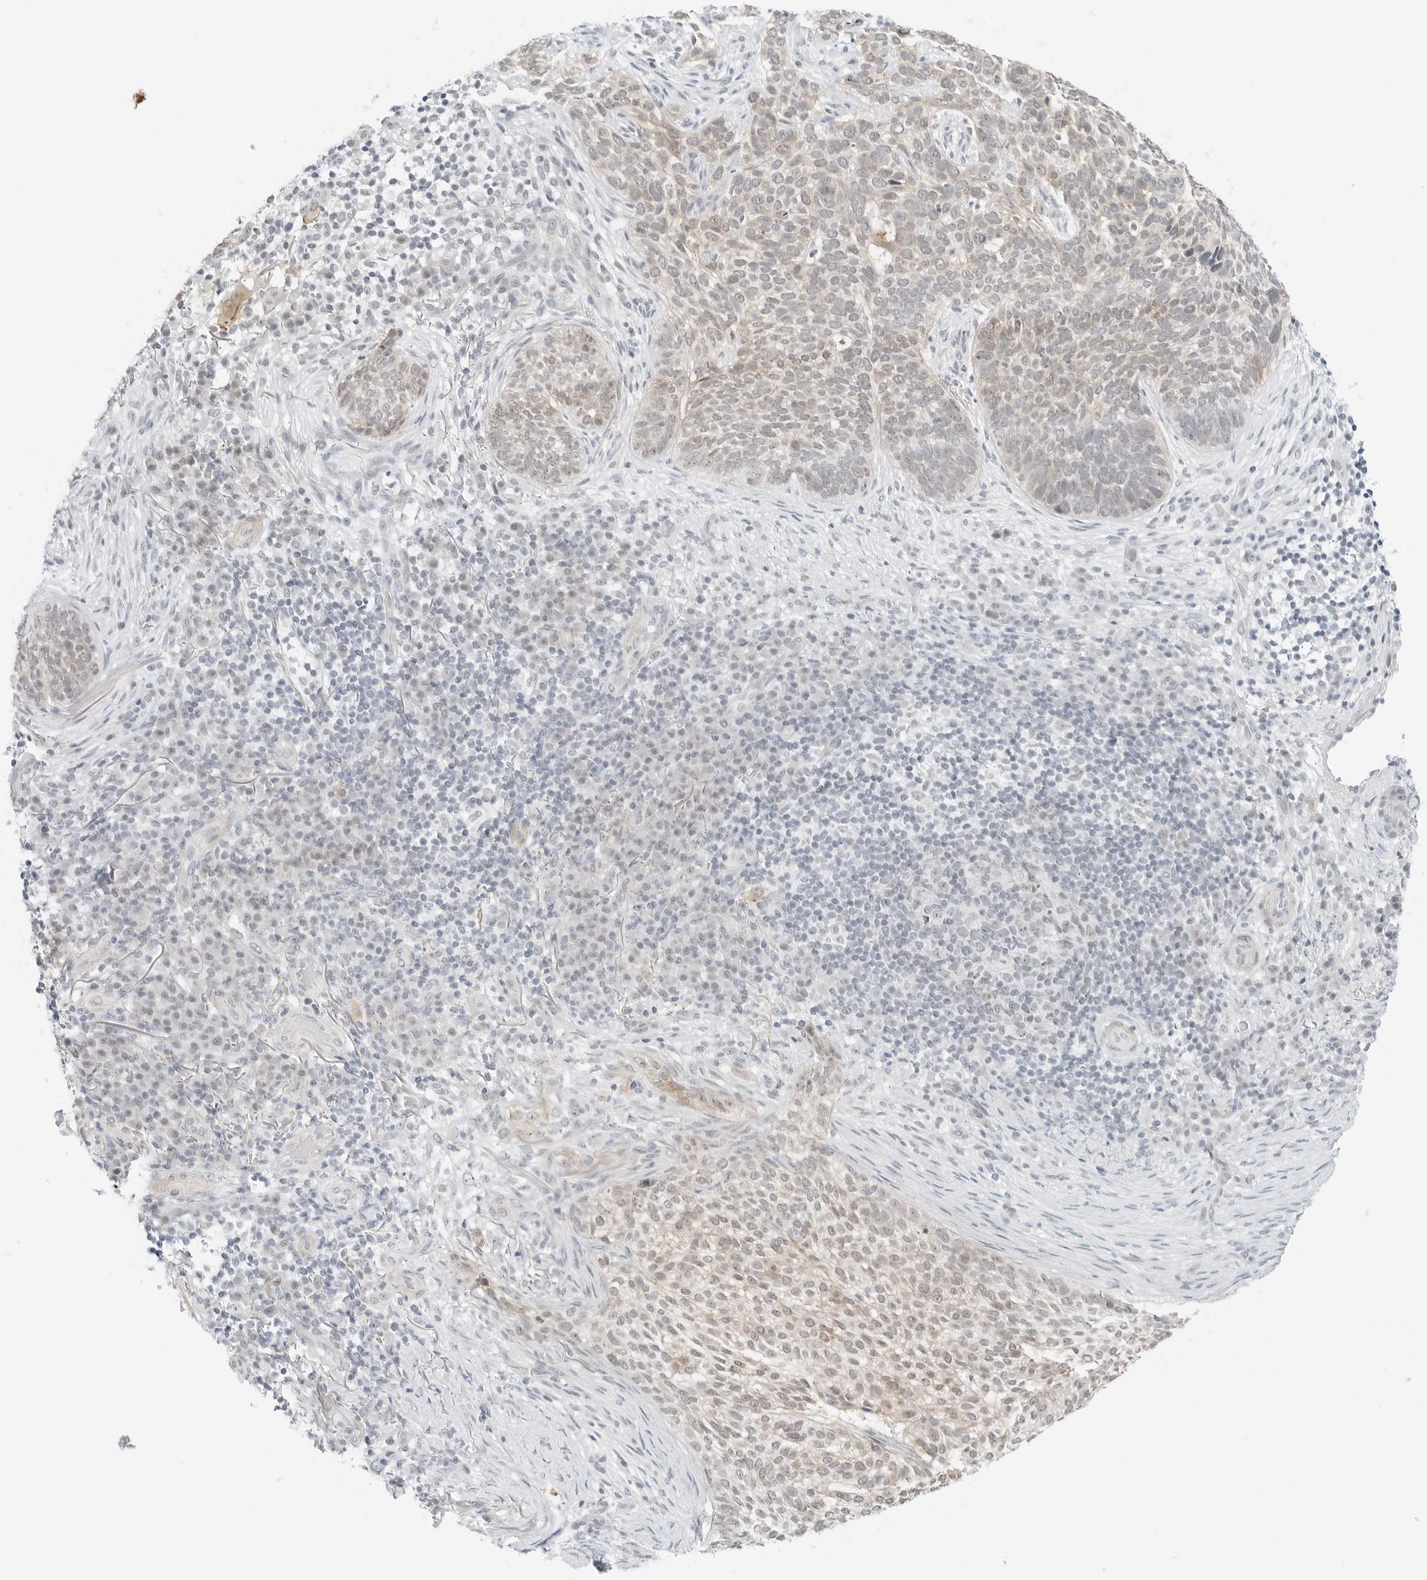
{"staining": {"intensity": "weak", "quantity": "<25%", "location": "cytoplasmic/membranous,nuclear"}, "tissue": "skin cancer", "cell_type": "Tumor cells", "image_type": "cancer", "snomed": [{"axis": "morphology", "description": "Basal cell carcinoma"}, {"axis": "topography", "description": "Skin"}], "caption": "Image shows no significant protein positivity in tumor cells of skin basal cell carcinoma.", "gene": "CCSAP", "patient": {"sex": "female", "age": 64}}